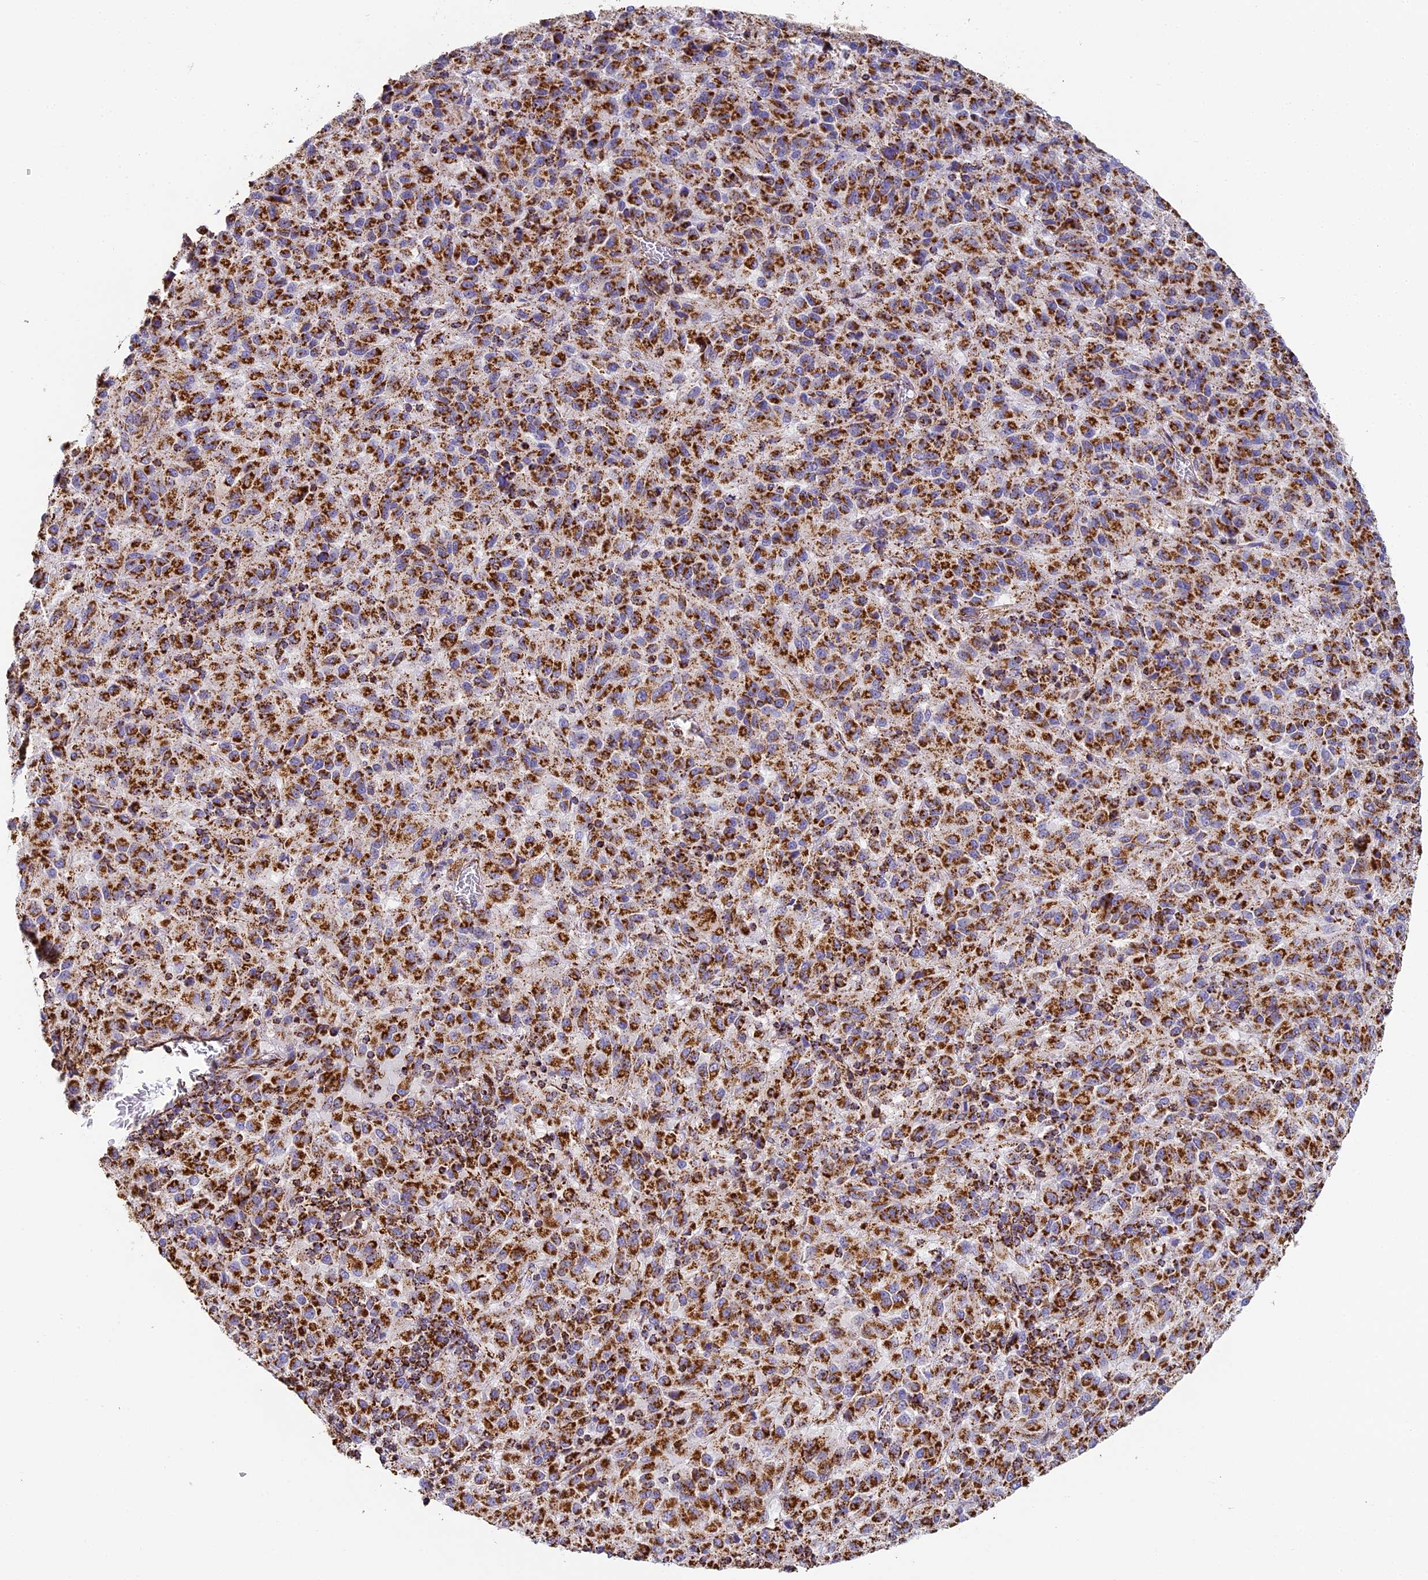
{"staining": {"intensity": "strong", "quantity": ">75%", "location": "cytoplasmic/membranous"}, "tissue": "melanoma", "cell_type": "Tumor cells", "image_type": "cancer", "snomed": [{"axis": "morphology", "description": "Malignant melanoma, Metastatic site"}, {"axis": "topography", "description": "Lung"}], "caption": "Strong cytoplasmic/membranous protein staining is seen in approximately >75% of tumor cells in malignant melanoma (metastatic site).", "gene": "STK17A", "patient": {"sex": "male", "age": 64}}